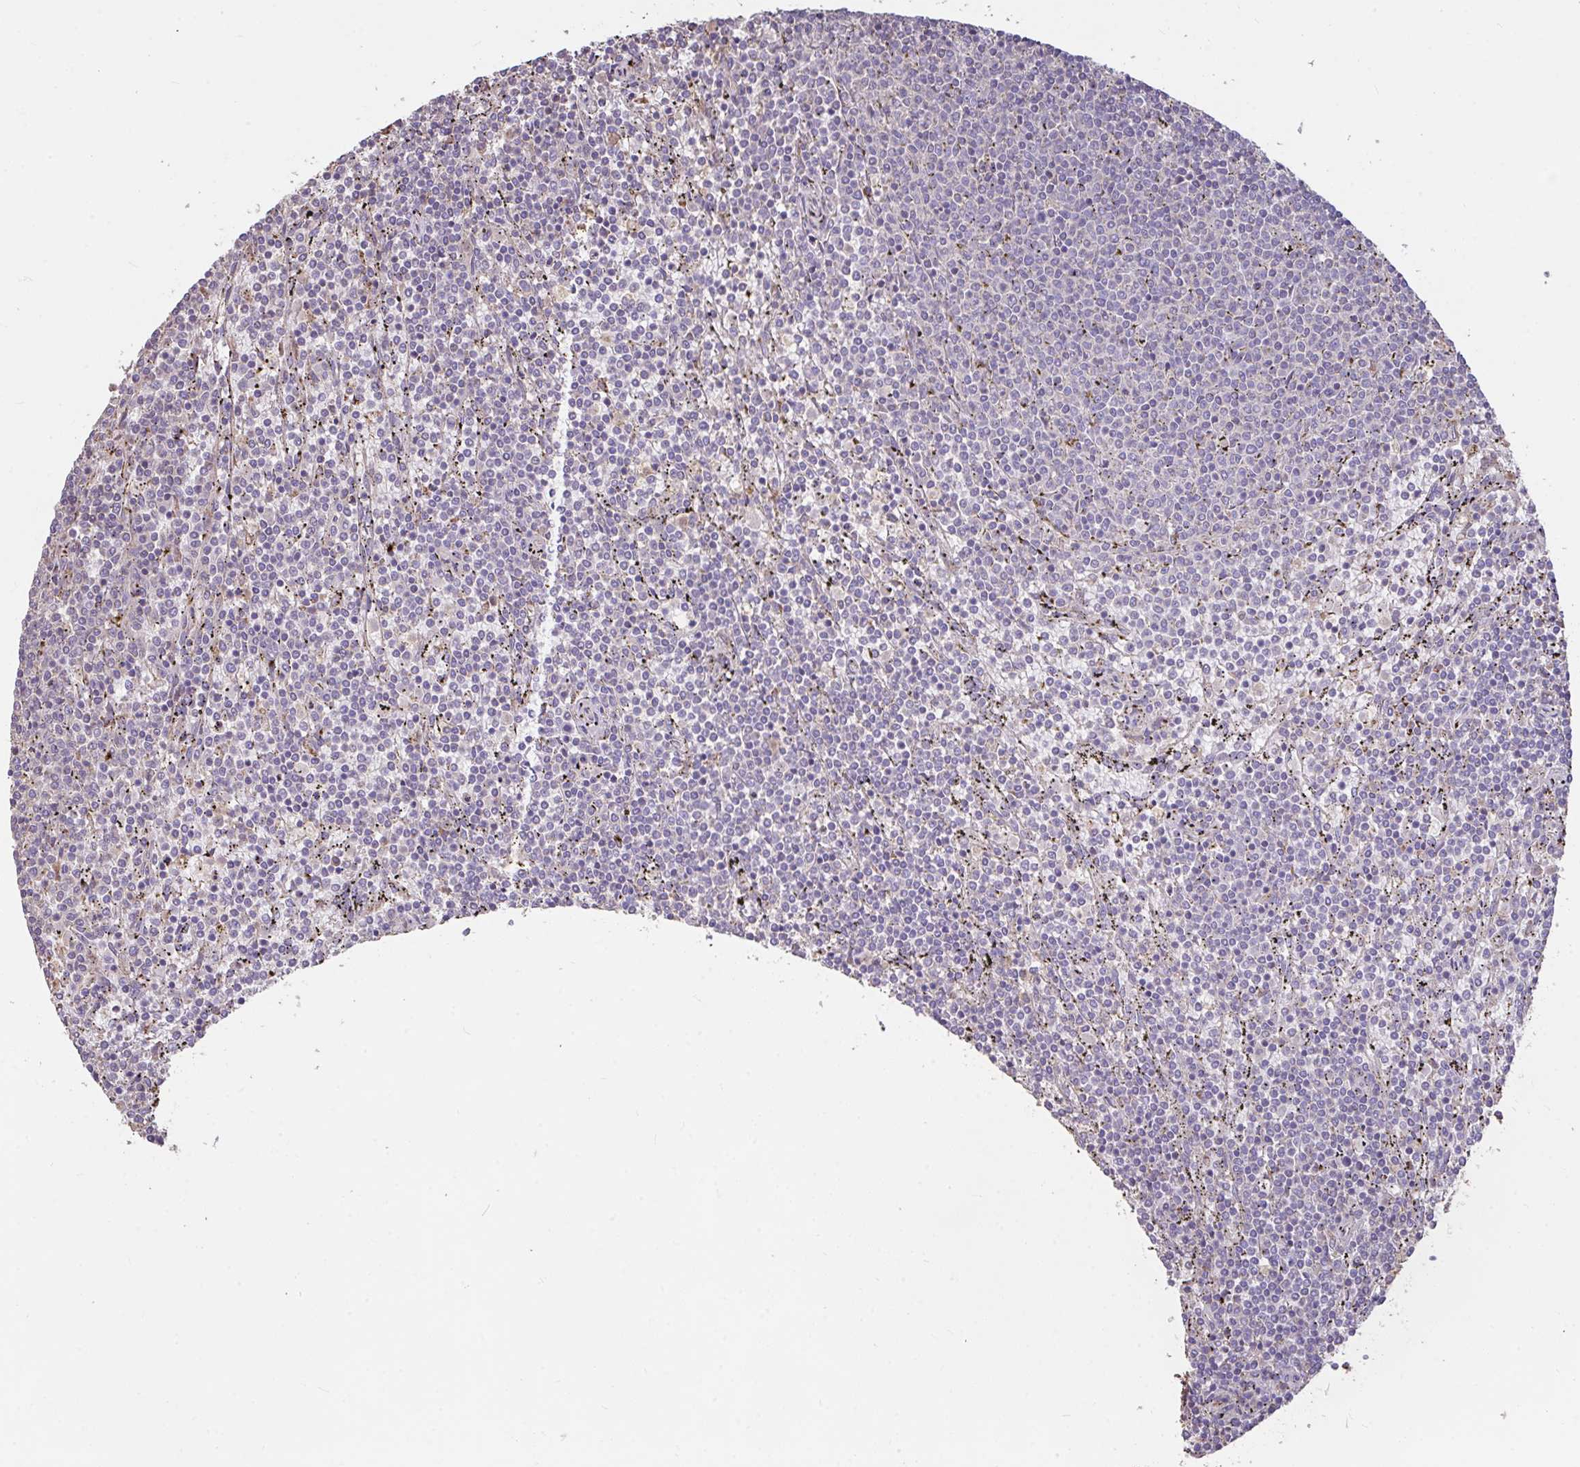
{"staining": {"intensity": "negative", "quantity": "none", "location": "none"}, "tissue": "lymphoma", "cell_type": "Tumor cells", "image_type": "cancer", "snomed": [{"axis": "morphology", "description": "Malignant lymphoma, non-Hodgkin's type, Low grade"}, {"axis": "topography", "description": "Spleen"}], "caption": "Image shows no significant protein positivity in tumor cells of malignant lymphoma, non-Hodgkin's type (low-grade).", "gene": "FCER1A", "patient": {"sex": "female", "age": 50}}